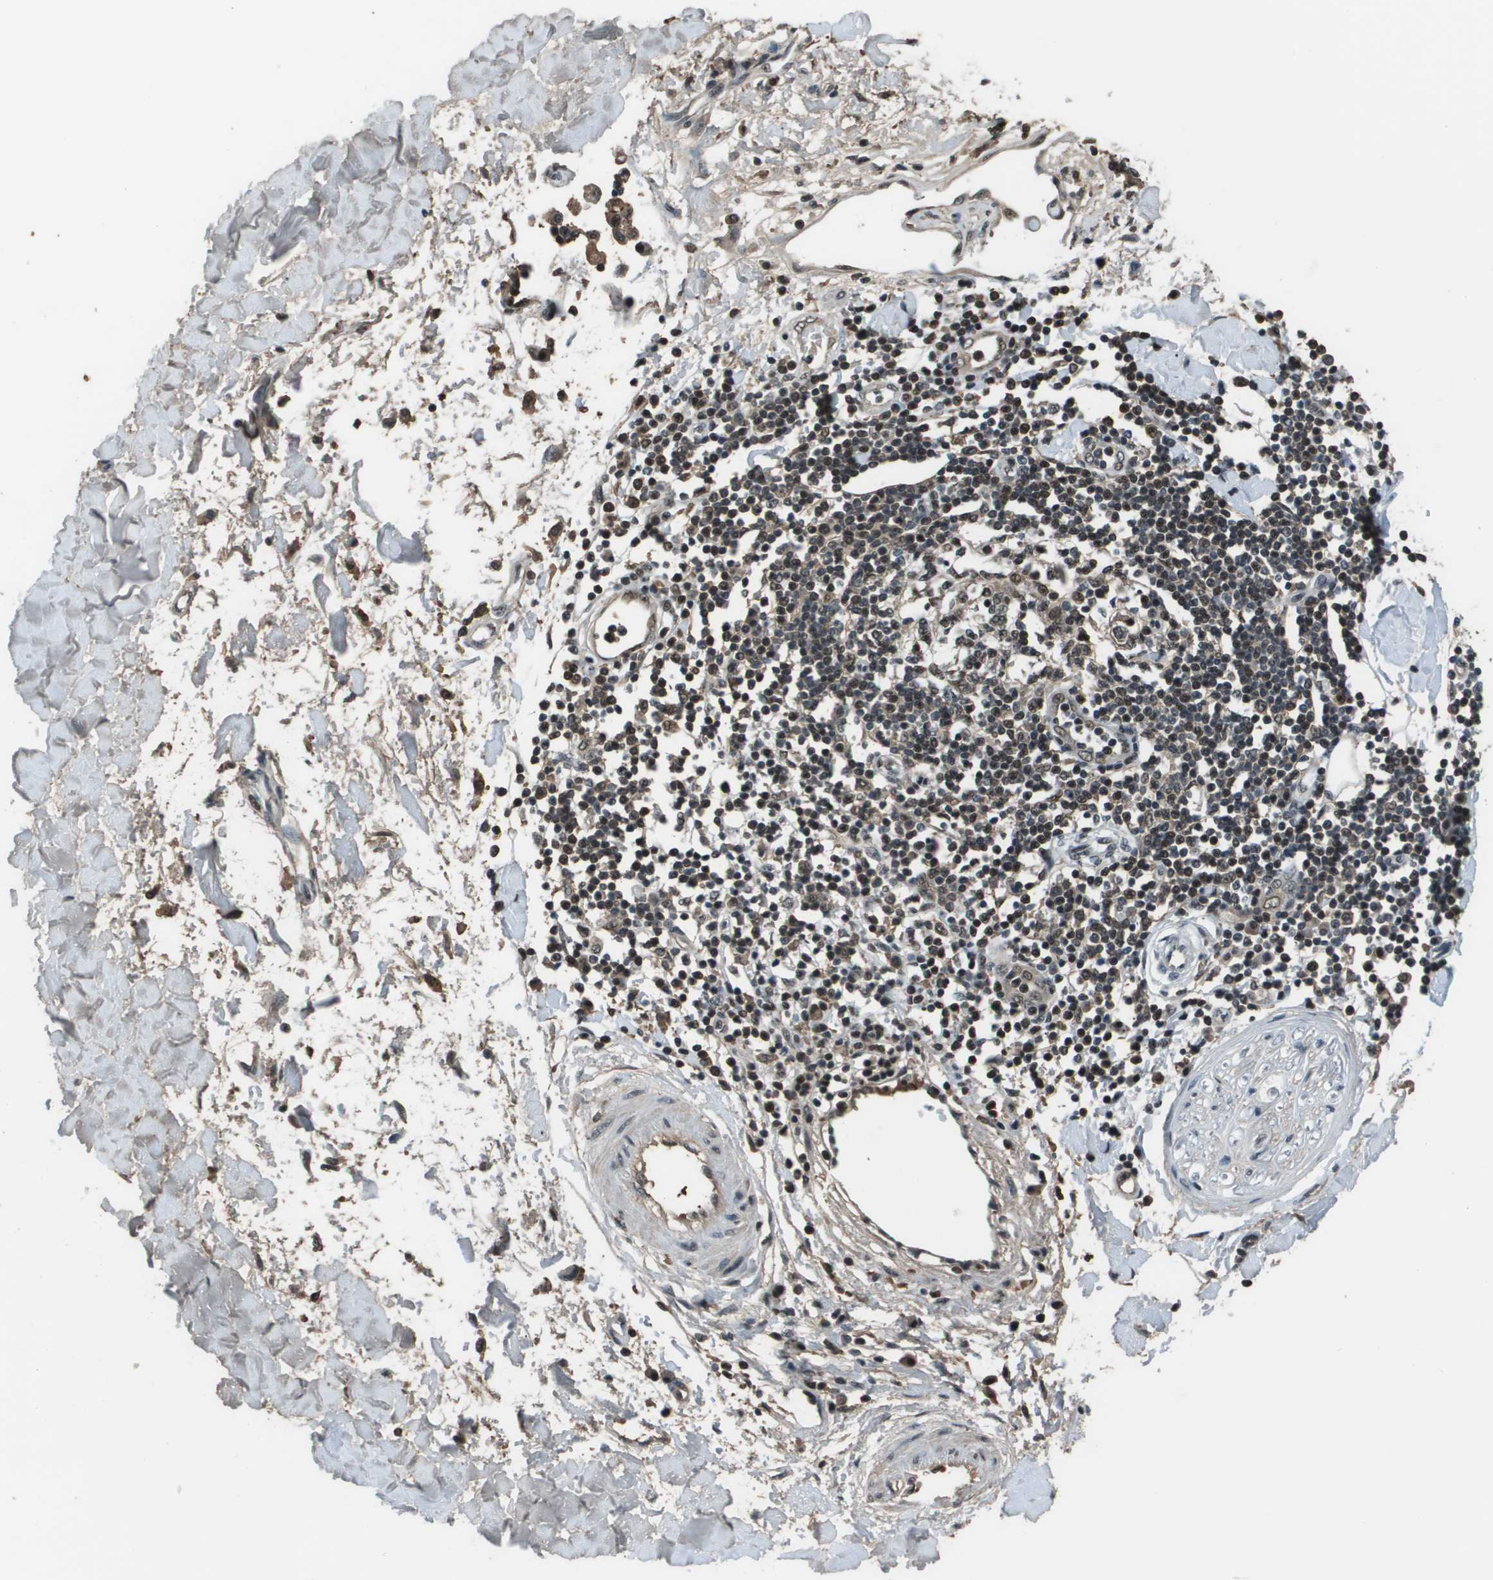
{"staining": {"intensity": "moderate", "quantity": "<25%", "location": "nuclear"}, "tissue": "adipose tissue", "cell_type": "Adipocytes", "image_type": "normal", "snomed": [{"axis": "morphology", "description": "Squamous cell carcinoma, NOS"}, {"axis": "topography", "description": "Skin"}], "caption": "Adipose tissue was stained to show a protein in brown. There is low levels of moderate nuclear staining in approximately <25% of adipocytes.", "gene": "THRAP3", "patient": {"sex": "male", "age": 83}}